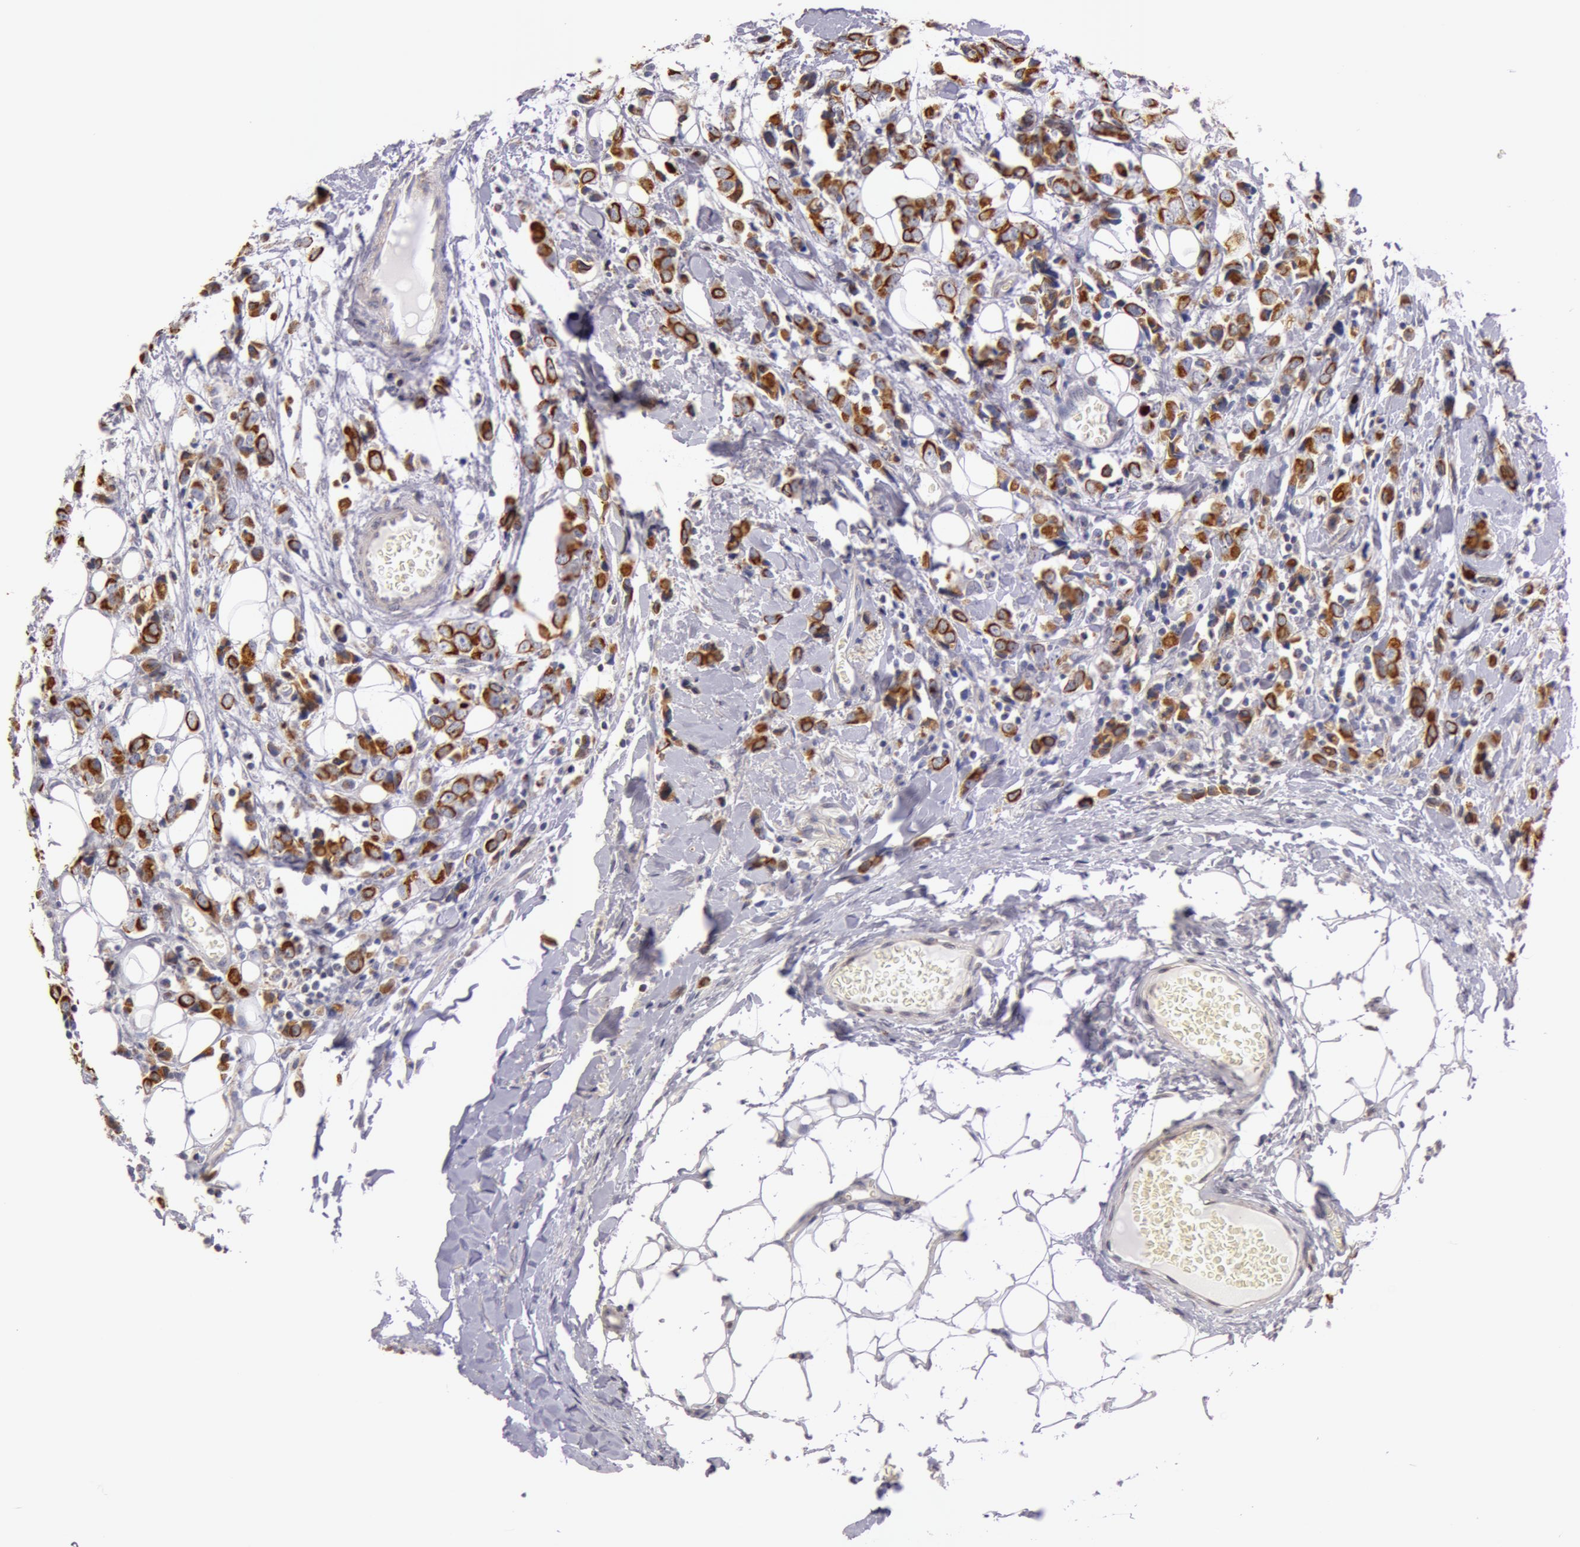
{"staining": {"intensity": "moderate", "quantity": ">75%", "location": "cytoplasmic/membranous"}, "tissue": "breast cancer", "cell_type": "Tumor cells", "image_type": "cancer", "snomed": [{"axis": "morphology", "description": "Lobular carcinoma"}, {"axis": "topography", "description": "Breast"}], "caption": "Moderate cytoplasmic/membranous expression is present in about >75% of tumor cells in lobular carcinoma (breast).", "gene": "KRT18", "patient": {"sex": "female", "age": 57}}